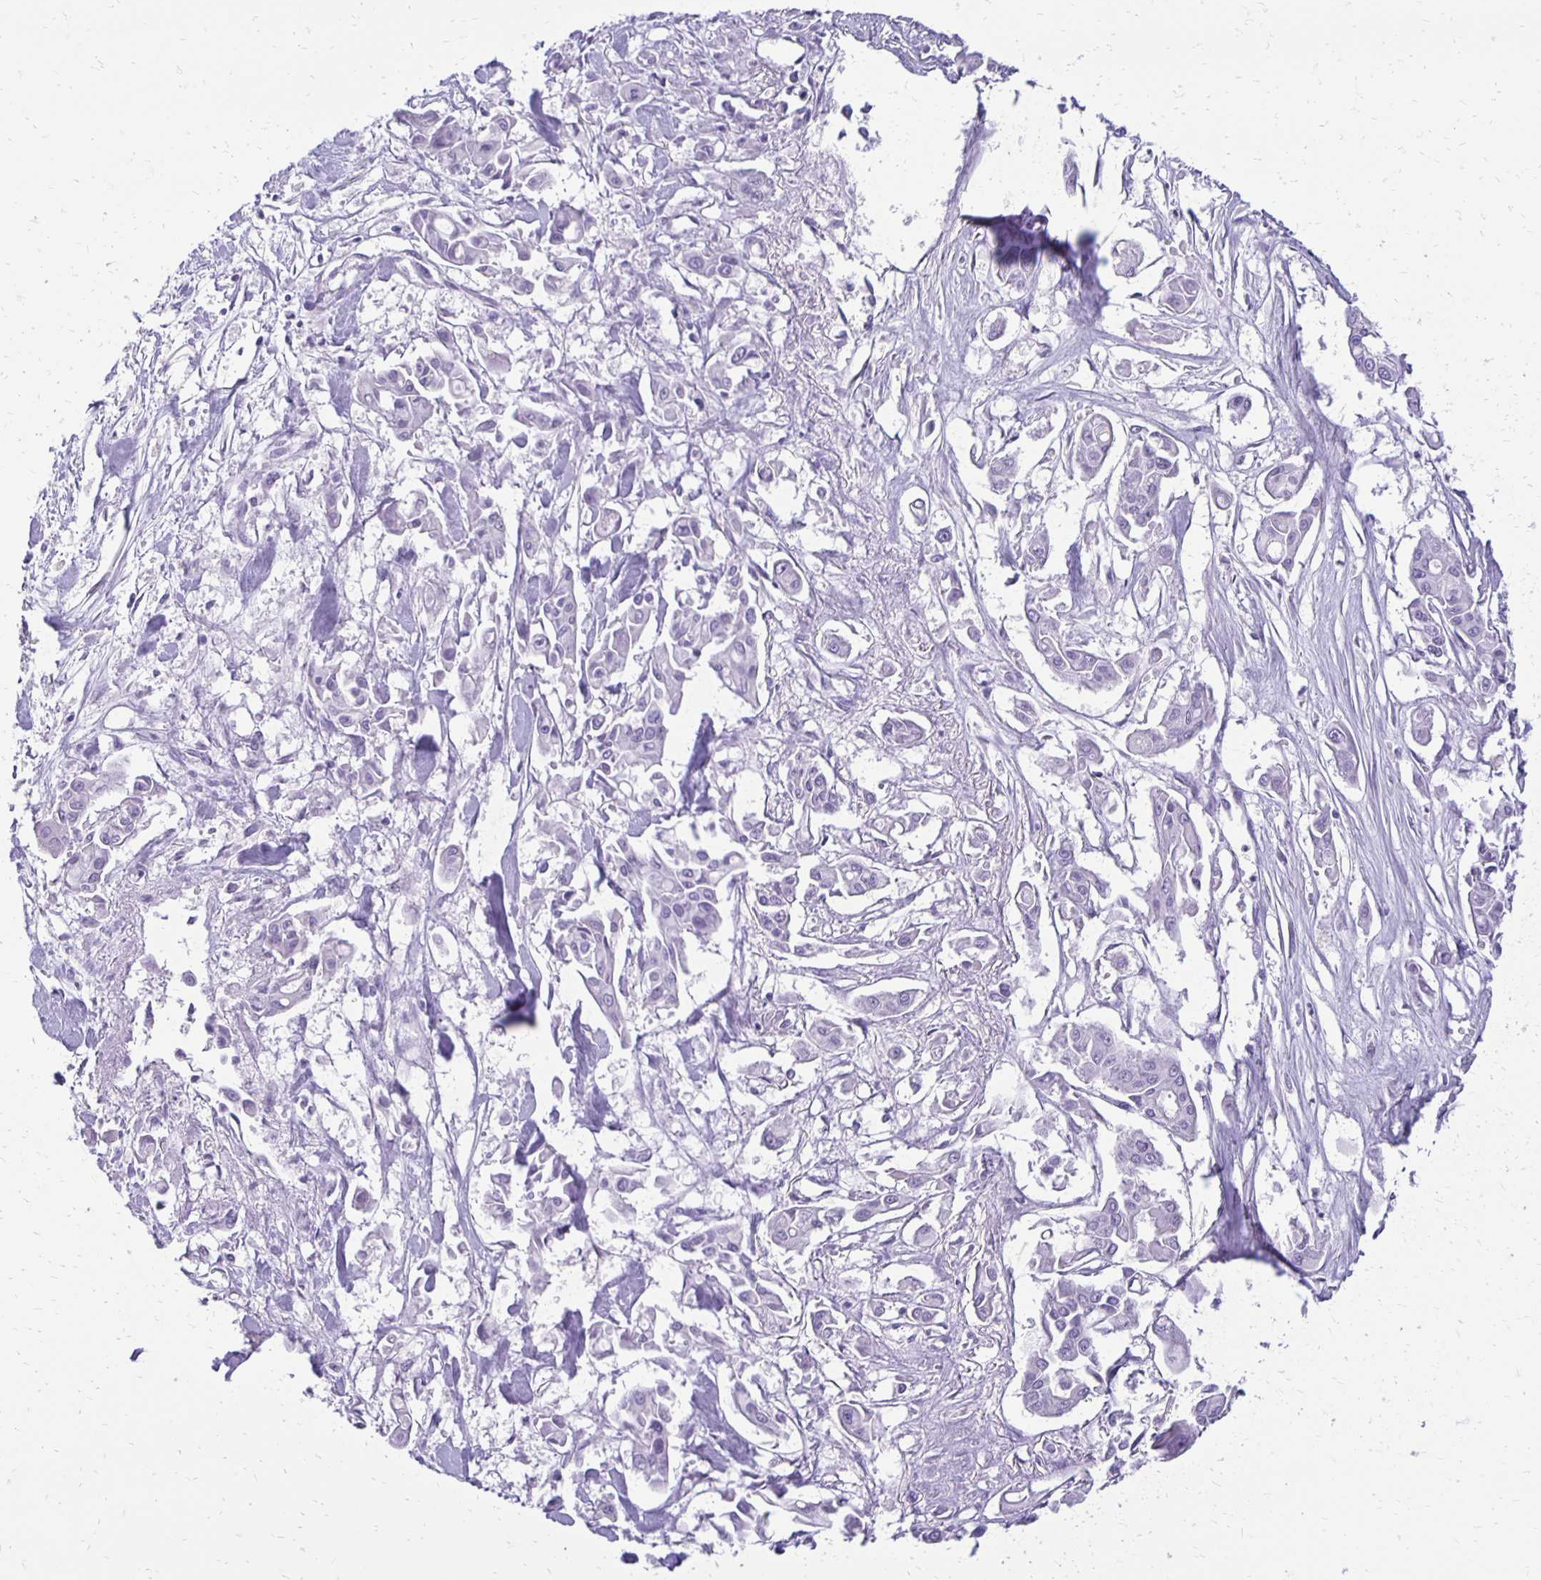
{"staining": {"intensity": "negative", "quantity": "none", "location": "none"}, "tissue": "pancreatic cancer", "cell_type": "Tumor cells", "image_type": "cancer", "snomed": [{"axis": "morphology", "description": "Adenocarcinoma, NOS"}, {"axis": "topography", "description": "Pancreas"}], "caption": "Immunohistochemistry micrograph of neoplastic tissue: human pancreatic adenocarcinoma stained with DAB (3,3'-diaminobenzidine) displays no significant protein staining in tumor cells. (DAB (3,3'-diaminobenzidine) IHC visualized using brightfield microscopy, high magnification).", "gene": "ANKRD45", "patient": {"sex": "male", "age": 61}}